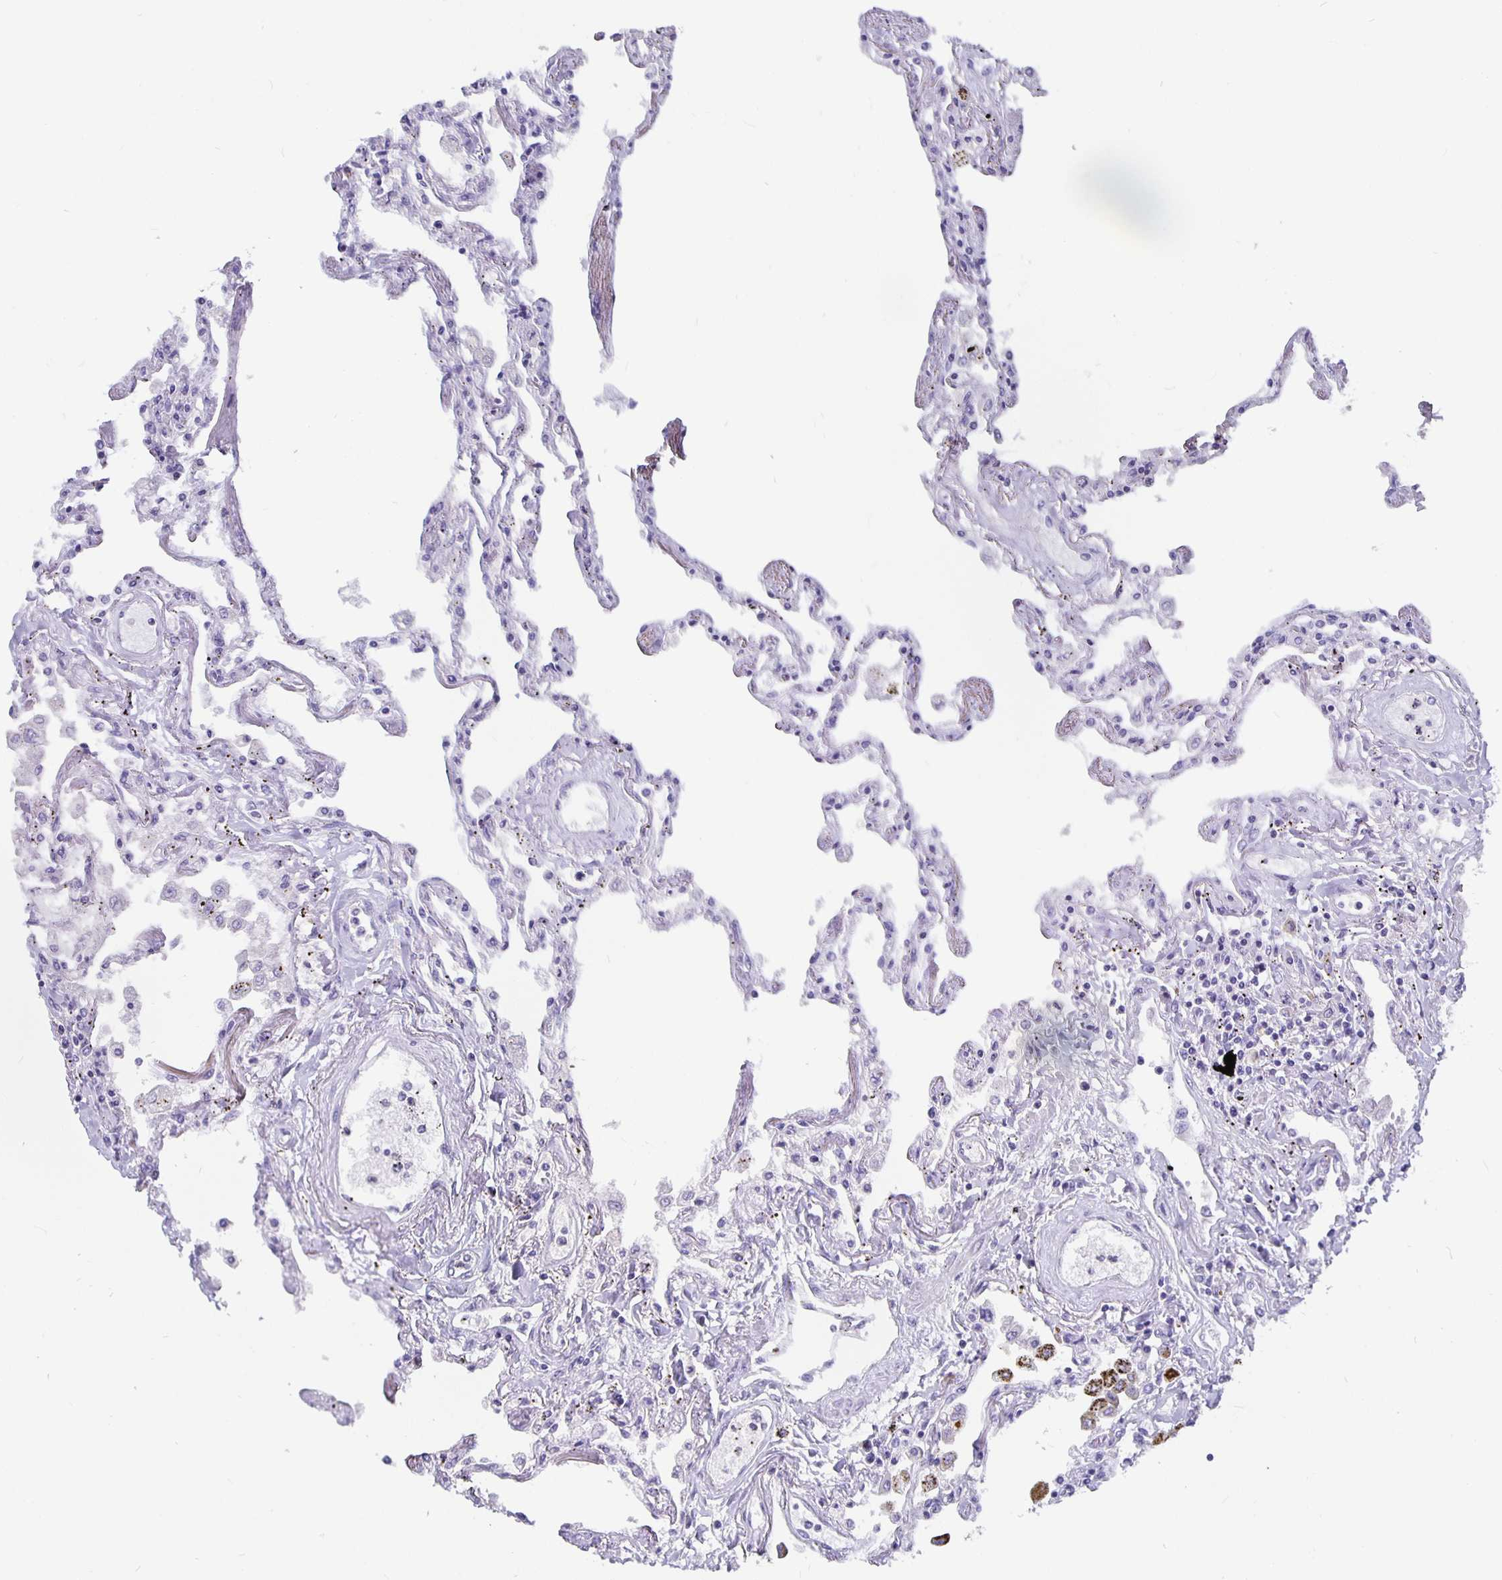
{"staining": {"intensity": "negative", "quantity": "none", "location": "none"}, "tissue": "lung", "cell_type": "Alveolar cells", "image_type": "normal", "snomed": [{"axis": "morphology", "description": "Normal tissue, NOS"}, {"axis": "morphology", "description": "Adenocarcinoma, NOS"}, {"axis": "topography", "description": "Cartilage tissue"}, {"axis": "topography", "description": "Lung"}], "caption": "IHC histopathology image of benign human lung stained for a protein (brown), which displays no positivity in alveolar cells.", "gene": "GPX4", "patient": {"sex": "female", "age": 67}}